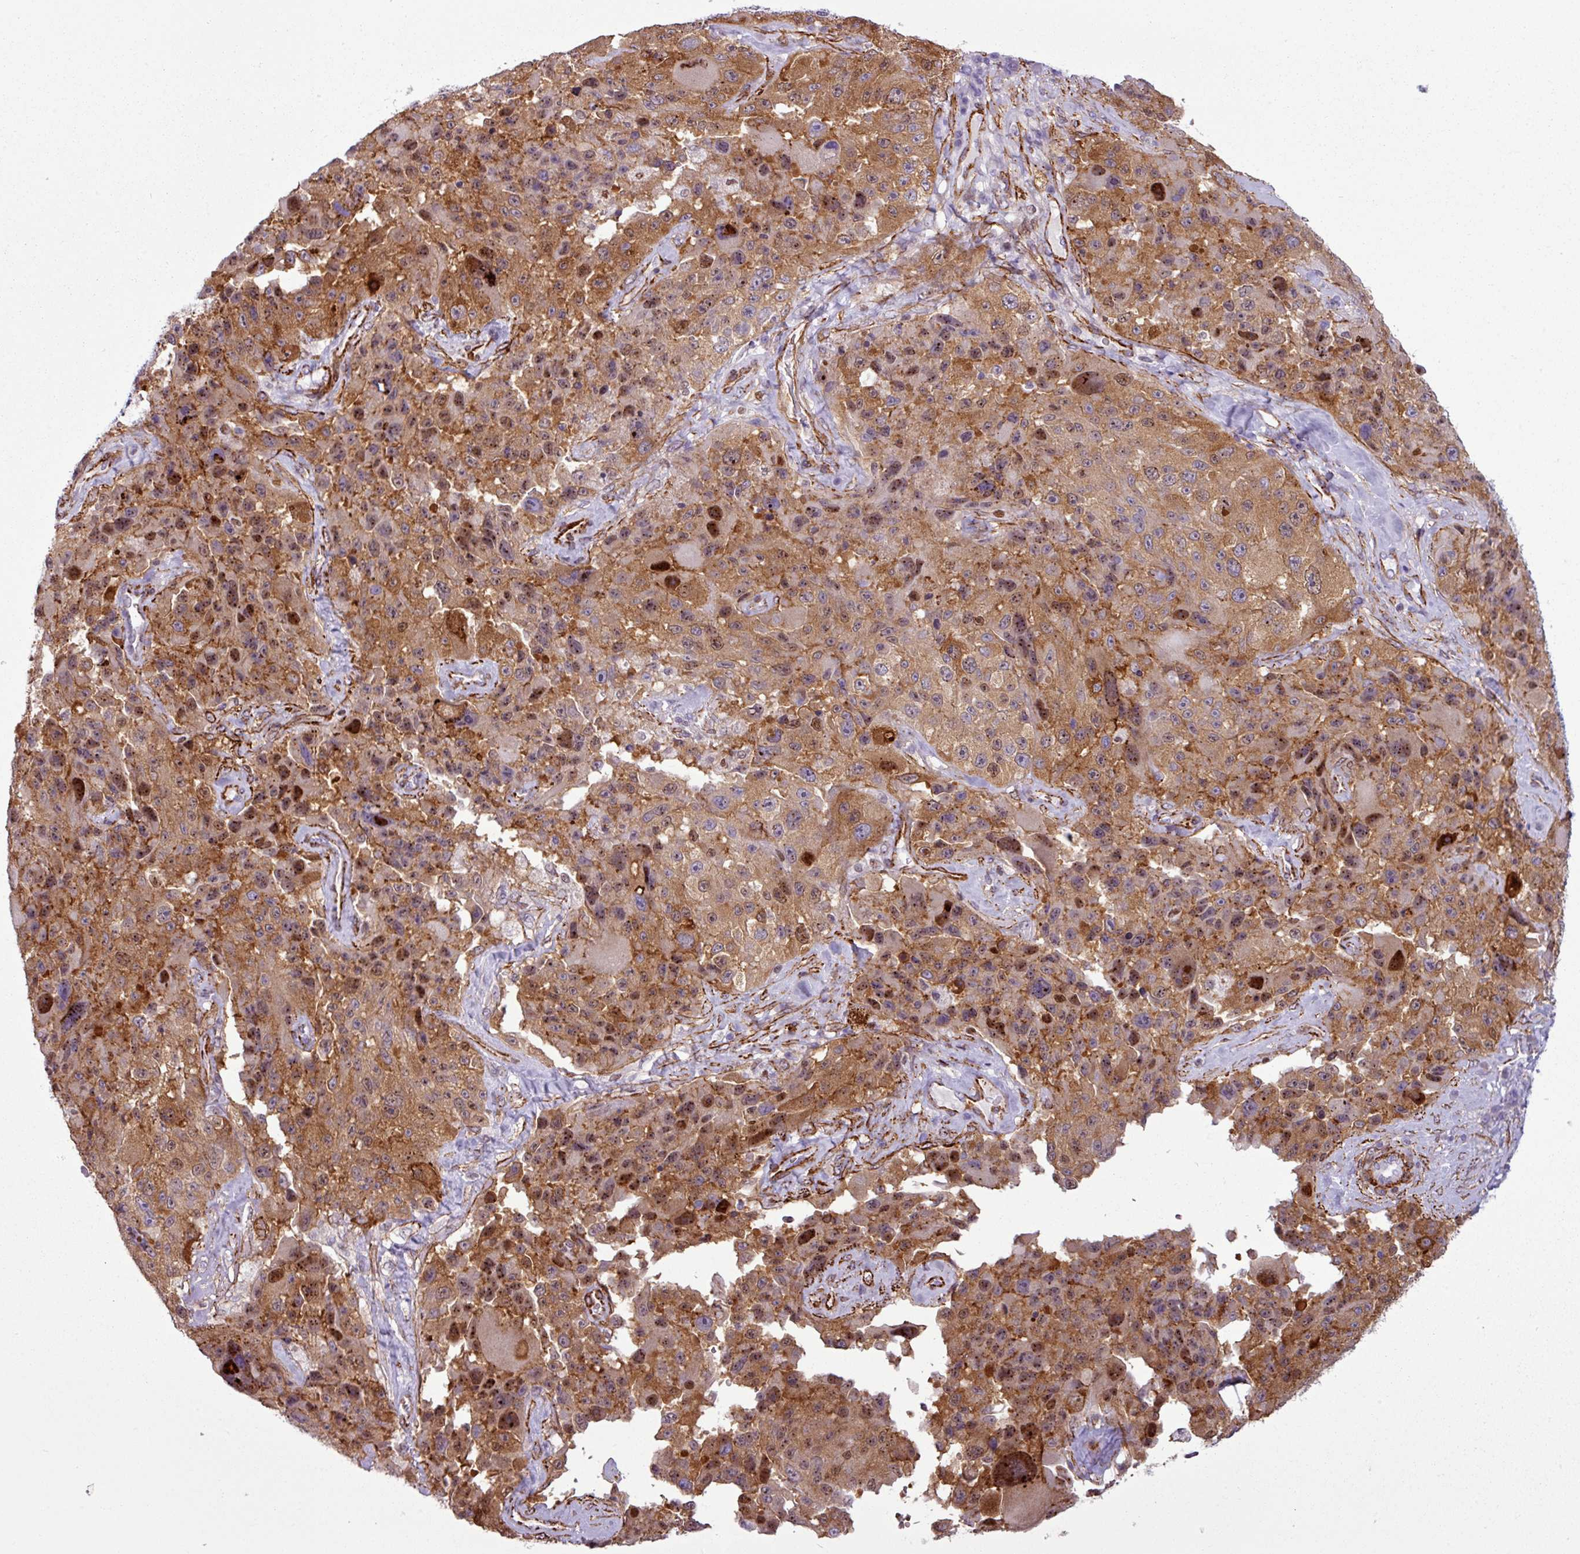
{"staining": {"intensity": "moderate", "quantity": ">75%", "location": "cytoplasmic/membranous,nuclear"}, "tissue": "melanoma", "cell_type": "Tumor cells", "image_type": "cancer", "snomed": [{"axis": "morphology", "description": "Malignant melanoma, Metastatic site"}, {"axis": "topography", "description": "Lymph node"}], "caption": "This photomicrograph shows immunohistochemistry (IHC) staining of human melanoma, with medium moderate cytoplasmic/membranous and nuclear staining in about >75% of tumor cells.", "gene": "ATP10A", "patient": {"sex": "male", "age": 62}}